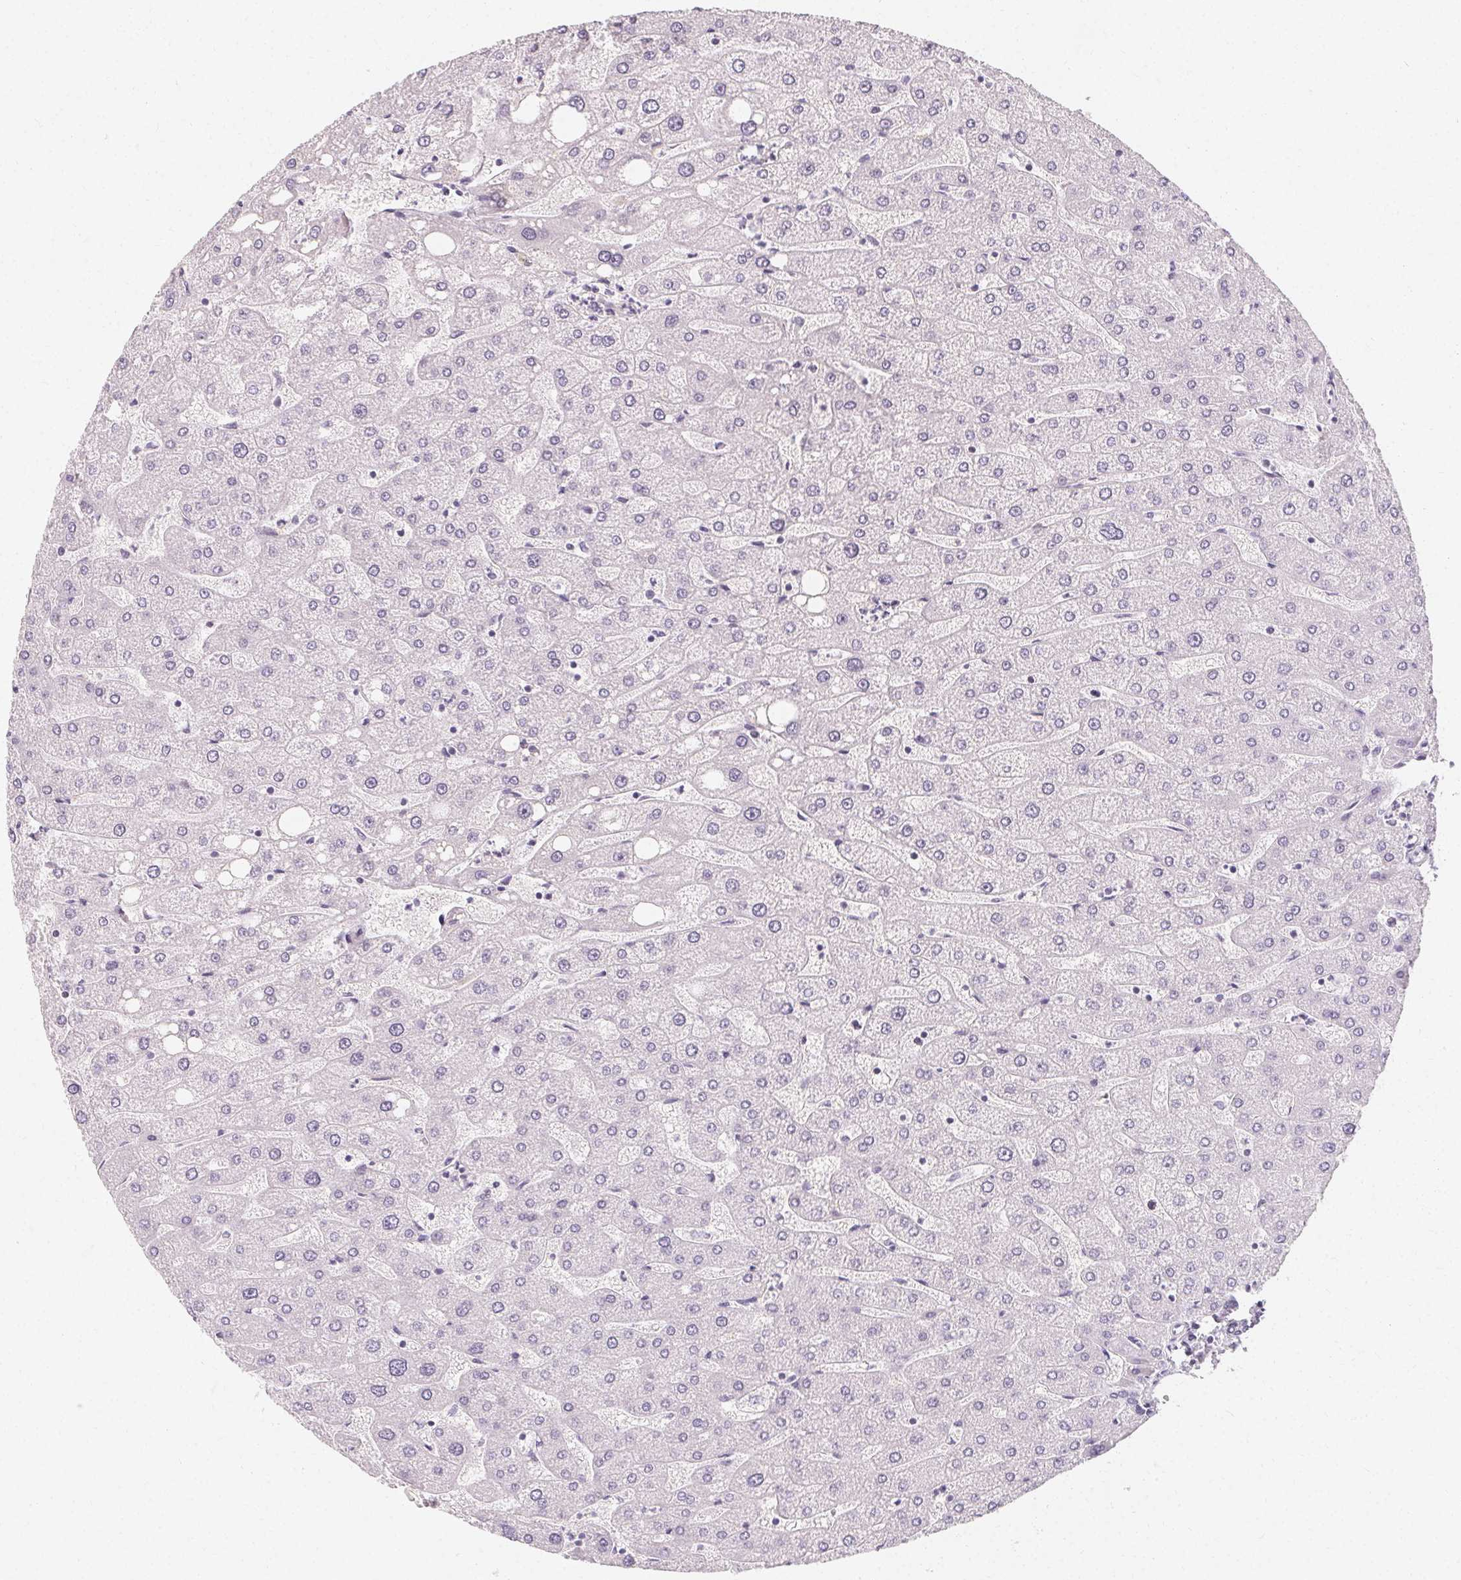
{"staining": {"intensity": "negative", "quantity": "none", "location": "none"}, "tissue": "liver", "cell_type": "Cholangiocytes", "image_type": "normal", "snomed": [{"axis": "morphology", "description": "Normal tissue, NOS"}, {"axis": "topography", "description": "Liver"}], "caption": "This histopathology image is of benign liver stained with immunohistochemistry to label a protein in brown with the nuclei are counter-stained blue. There is no expression in cholangiocytes.", "gene": "SYNPR", "patient": {"sex": "male", "age": 67}}